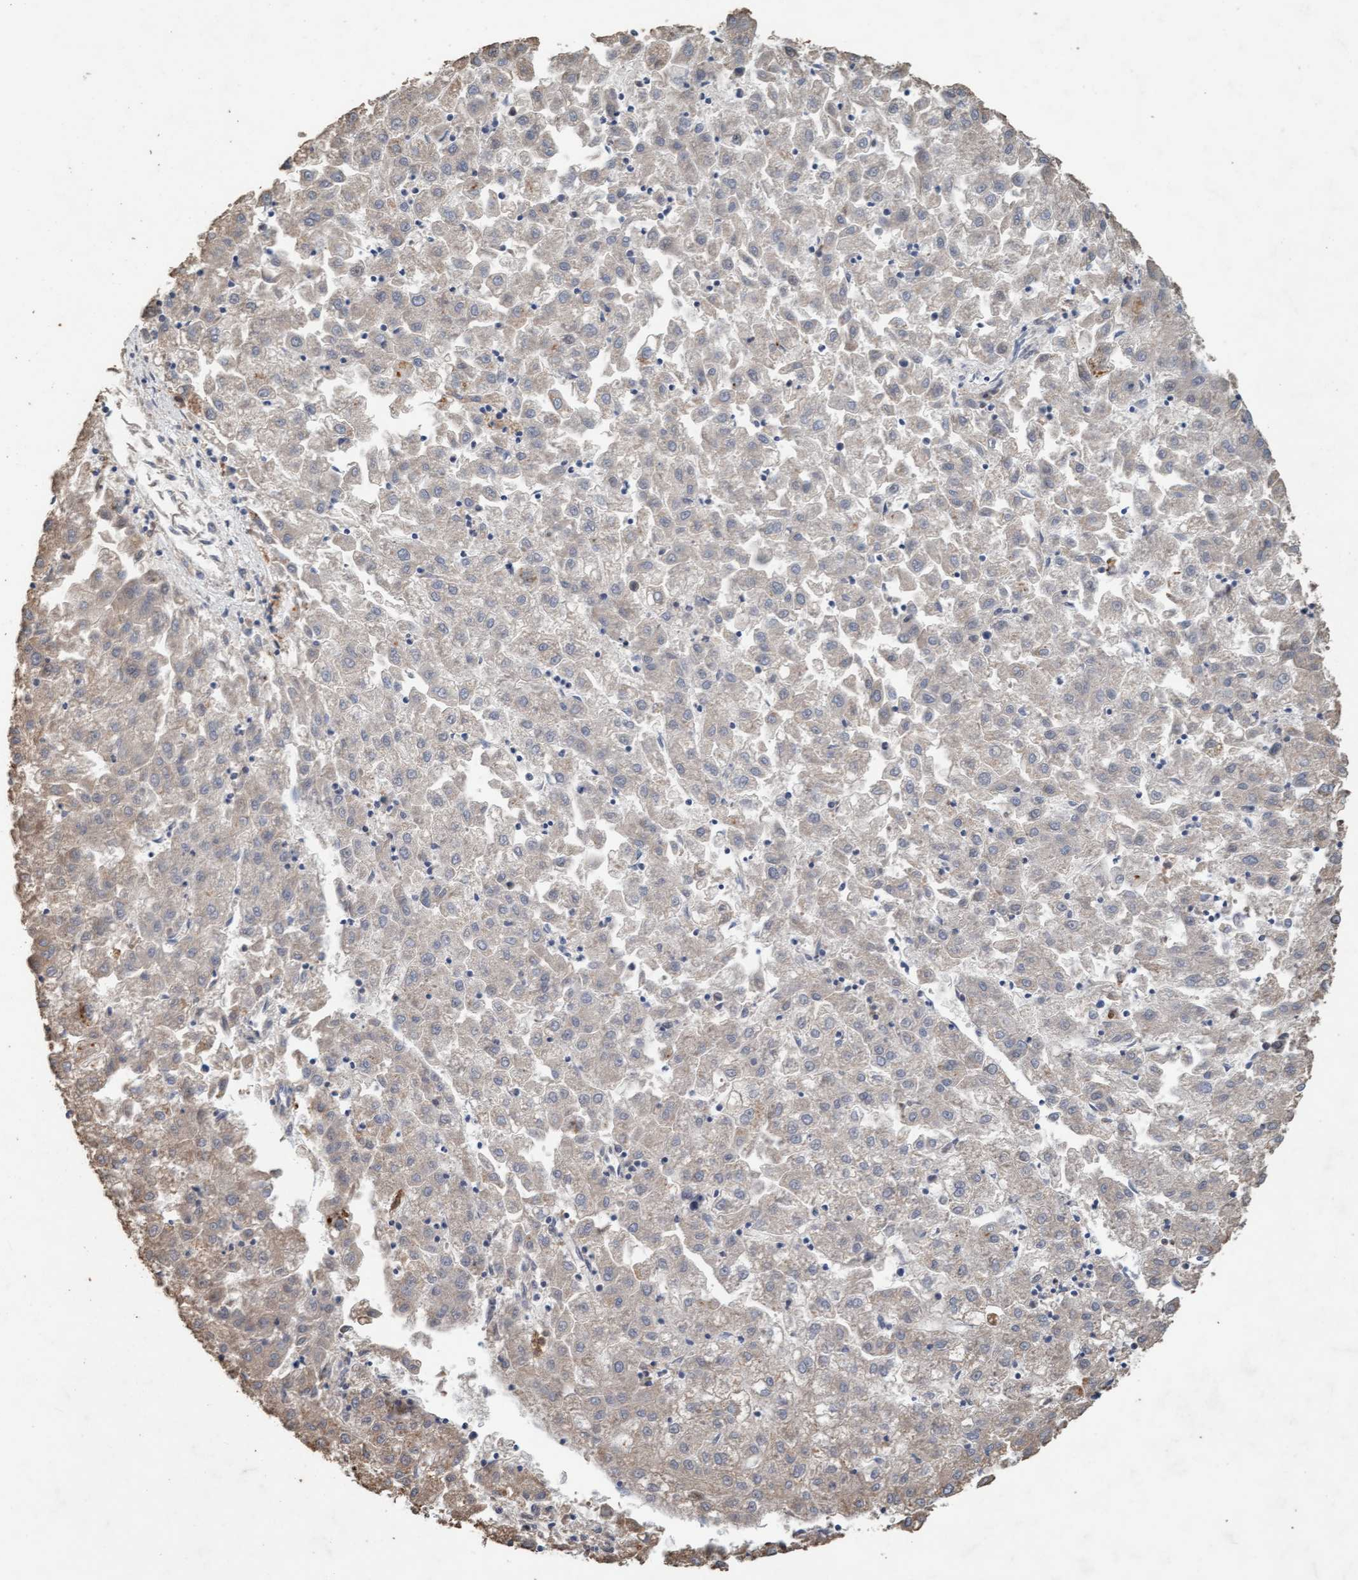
{"staining": {"intensity": "negative", "quantity": "none", "location": "none"}, "tissue": "liver cancer", "cell_type": "Tumor cells", "image_type": "cancer", "snomed": [{"axis": "morphology", "description": "Carcinoma, Hepatocellular, NOS"}, {"axis": "topography", "description": "Liver"}], "caption": "DAB (3,3'-diaminobenzidine) immunohistochemical staining of human hepatocellular carcinoma (liver) shows no significant expression in tumor cells. Brightfield microscopy of immunohistochemistry (IHC) stained with DAB (3,3'-diaminobenzidine) (brown) and hematoxylin (blue), captured at high magnification.", "gene": "LONRF1", "patient": {"sex": "male", "age": 72}}